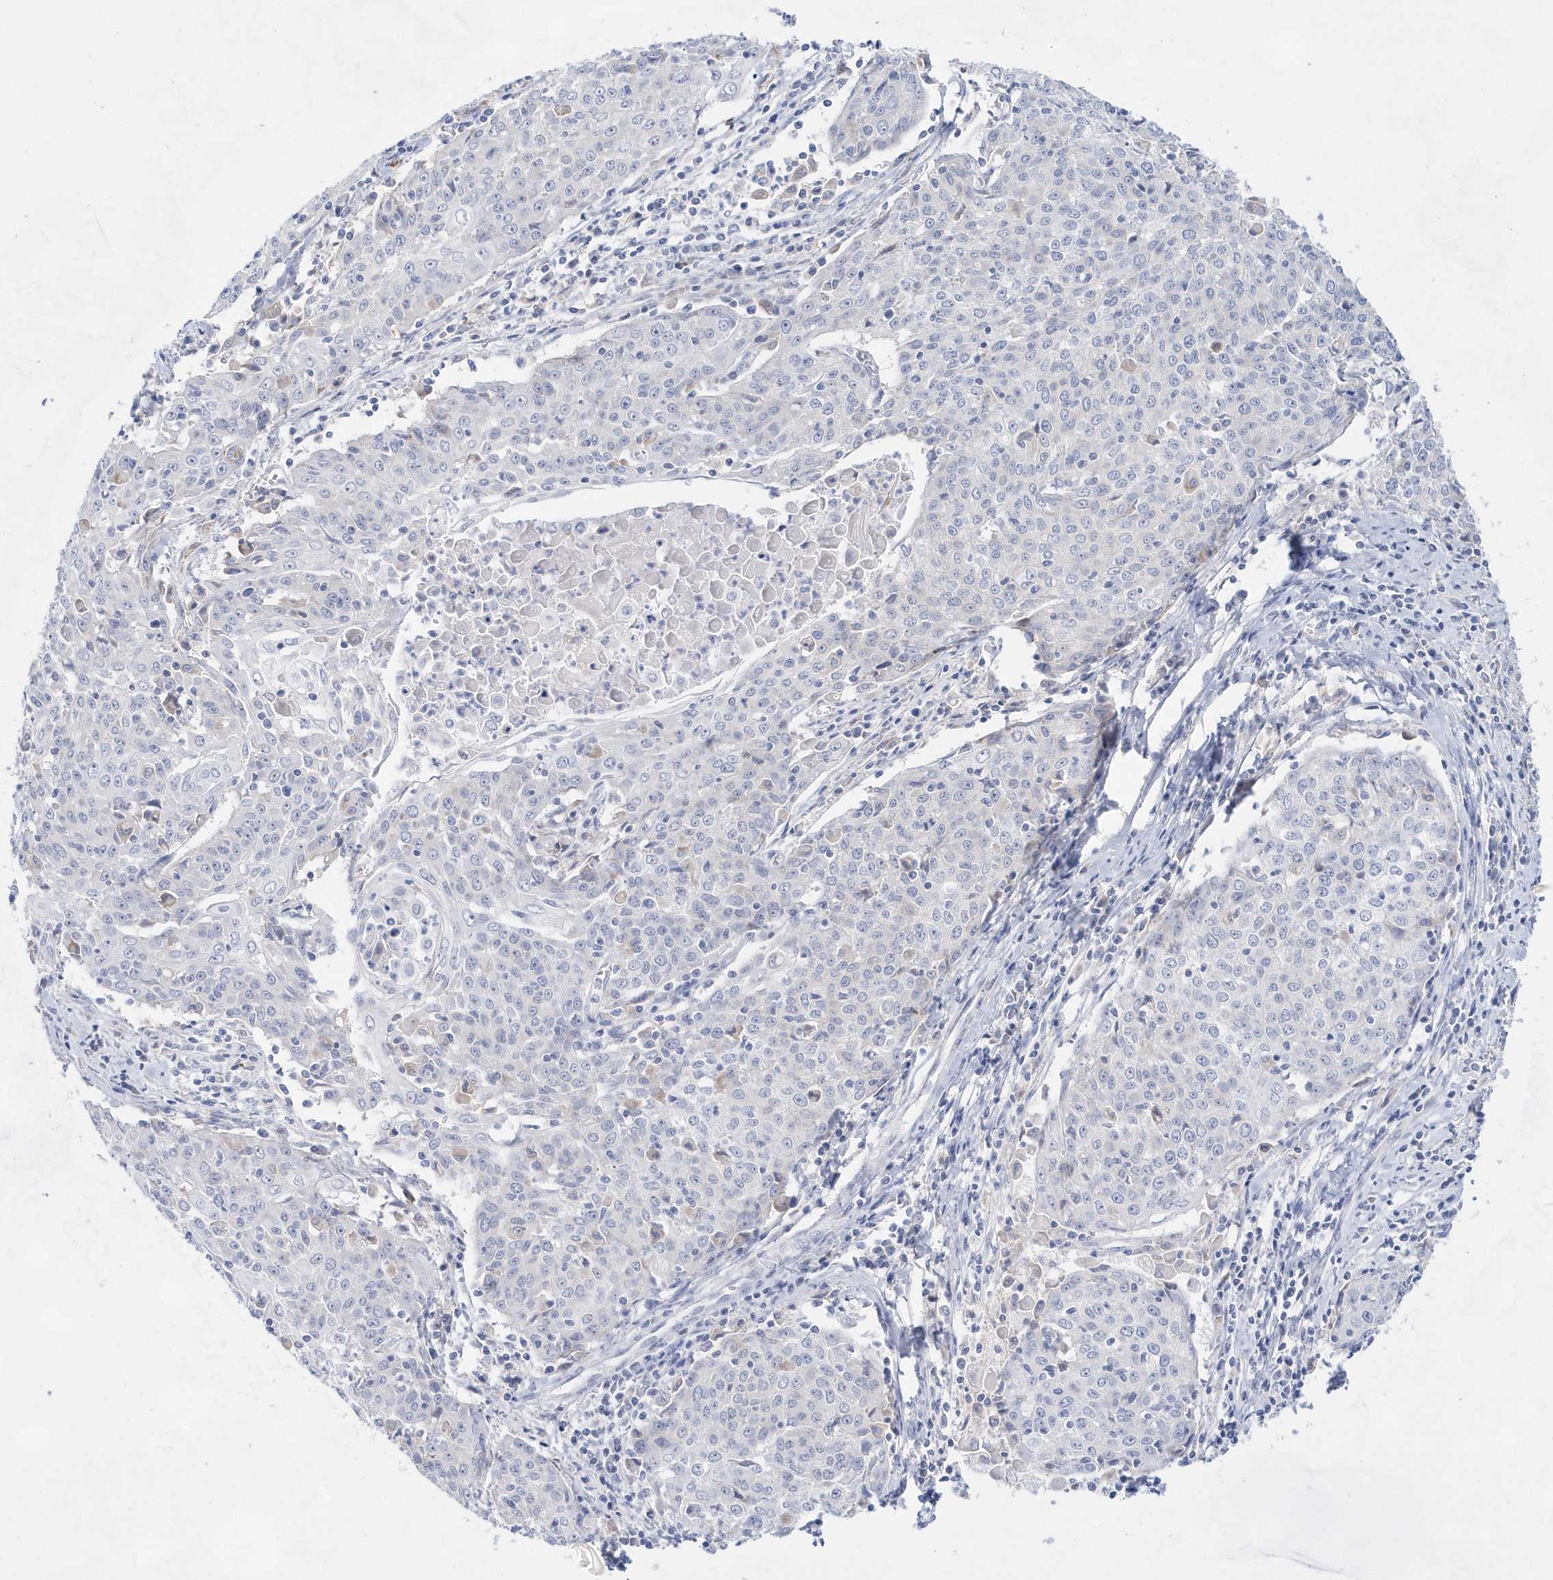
{"staining": {"intensity": "negative", "quantity": "none", "location": "none"}, "tissue": "cervical cancer", "cell_type": "Tumor cells", "image_type": "cancer", "snomed": [{"axis": "morphology", "description": "Squamous cell carcinoma, NOS"}, {"axis": "topography", "description": "Cervix"}], "caption": "DAB immunohistochemical staining of cervical squamous cell carcinoma reveals no significant staining in tumor cells.", "gene": "BDH2", "patient": {"sex": "female", "age": 48}}